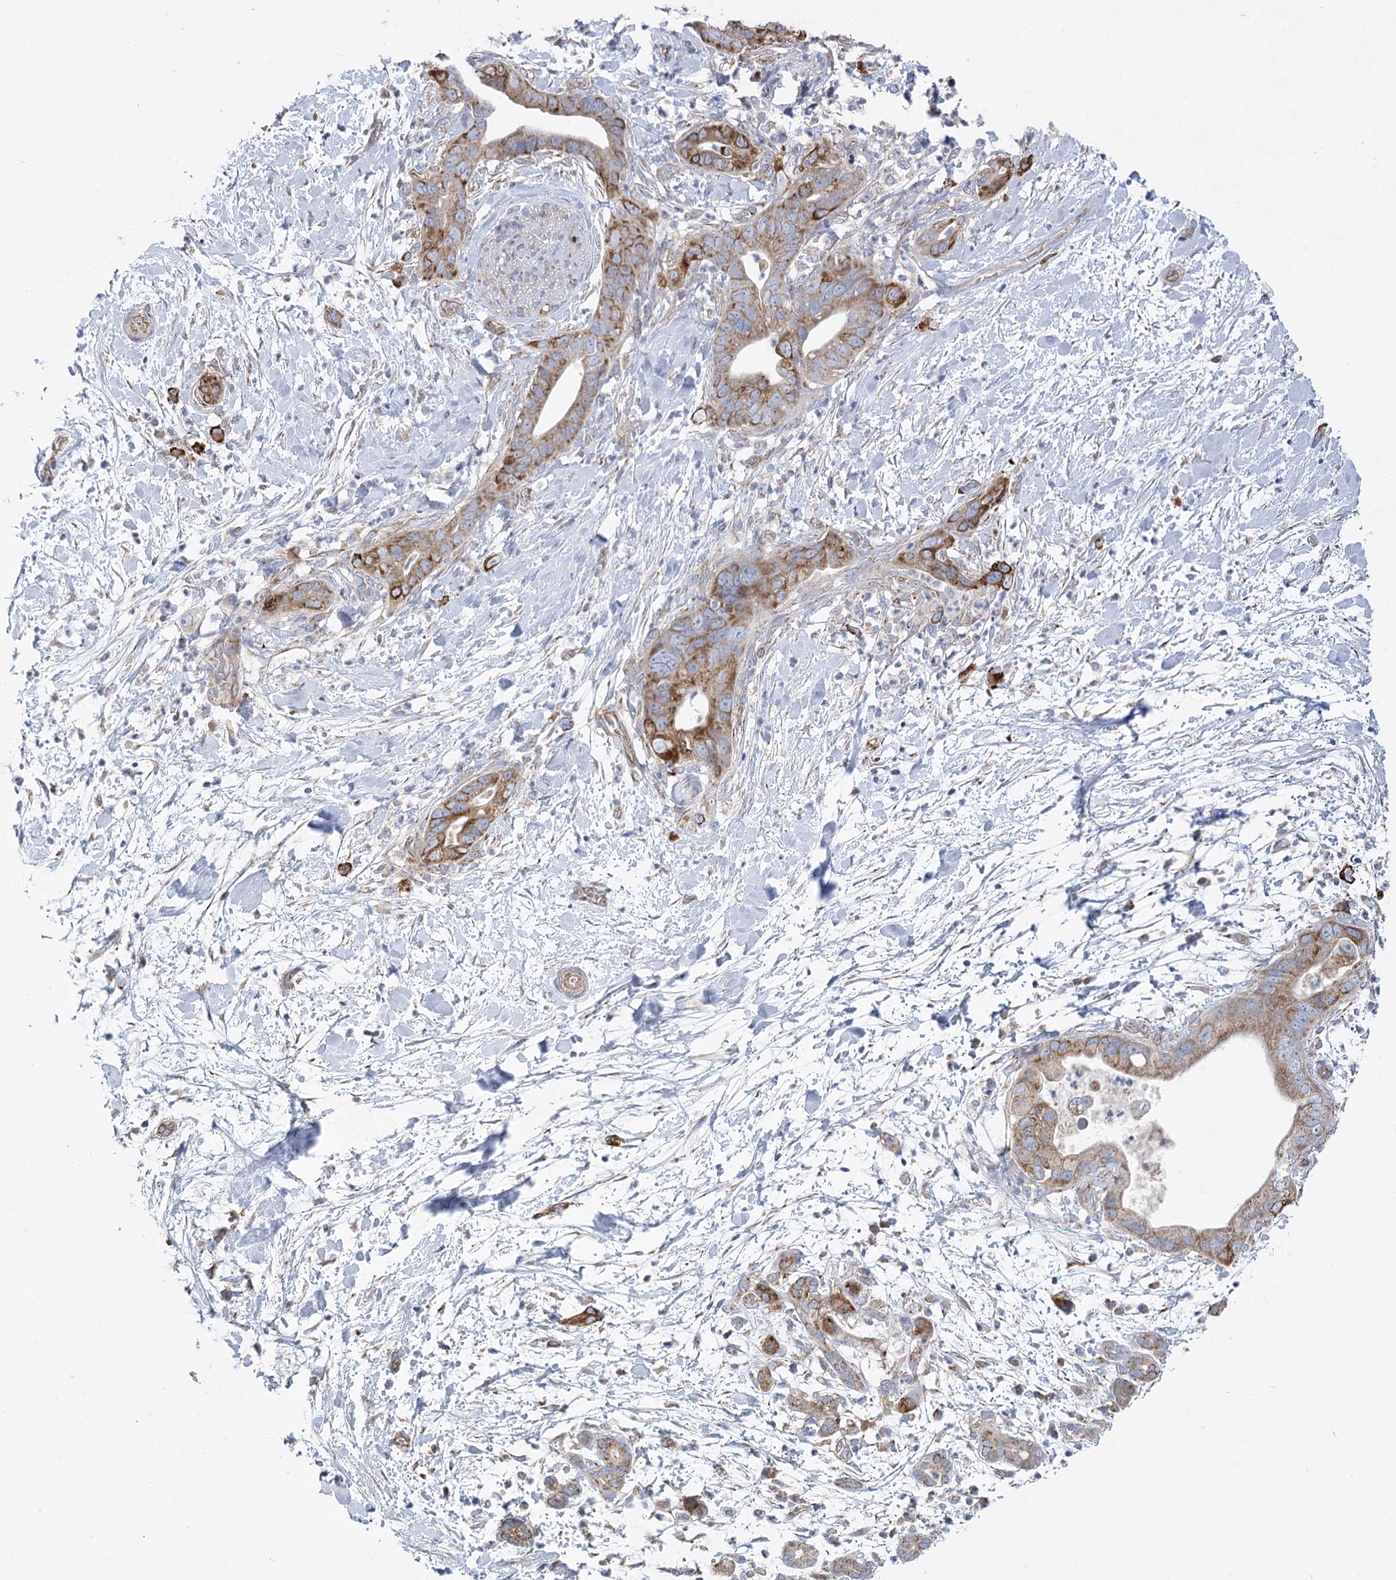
{"staining": {"intensity": "moderate", "quantity": "25%-75%", "location": "cytoplasmic/membranous"}, "tissue": "pancreatic cancer", "cell_type": "Tumor cells", "image_type": "cancer", "snomed": [{"axis": "morphology", "description": "Adenocarcinoma, NOS"}, {"axis": "topography", "description": "Pancreas"}], "caption": "About 25%-75% of tumor cells in human adenocarcinoma (pancreatic) display moderate cytoplasmic/membranous protein staining as visualized by brown immunohistochemical staining.", "gene": "RMDN2", "patient": {"sex": "female", "age": 78}}